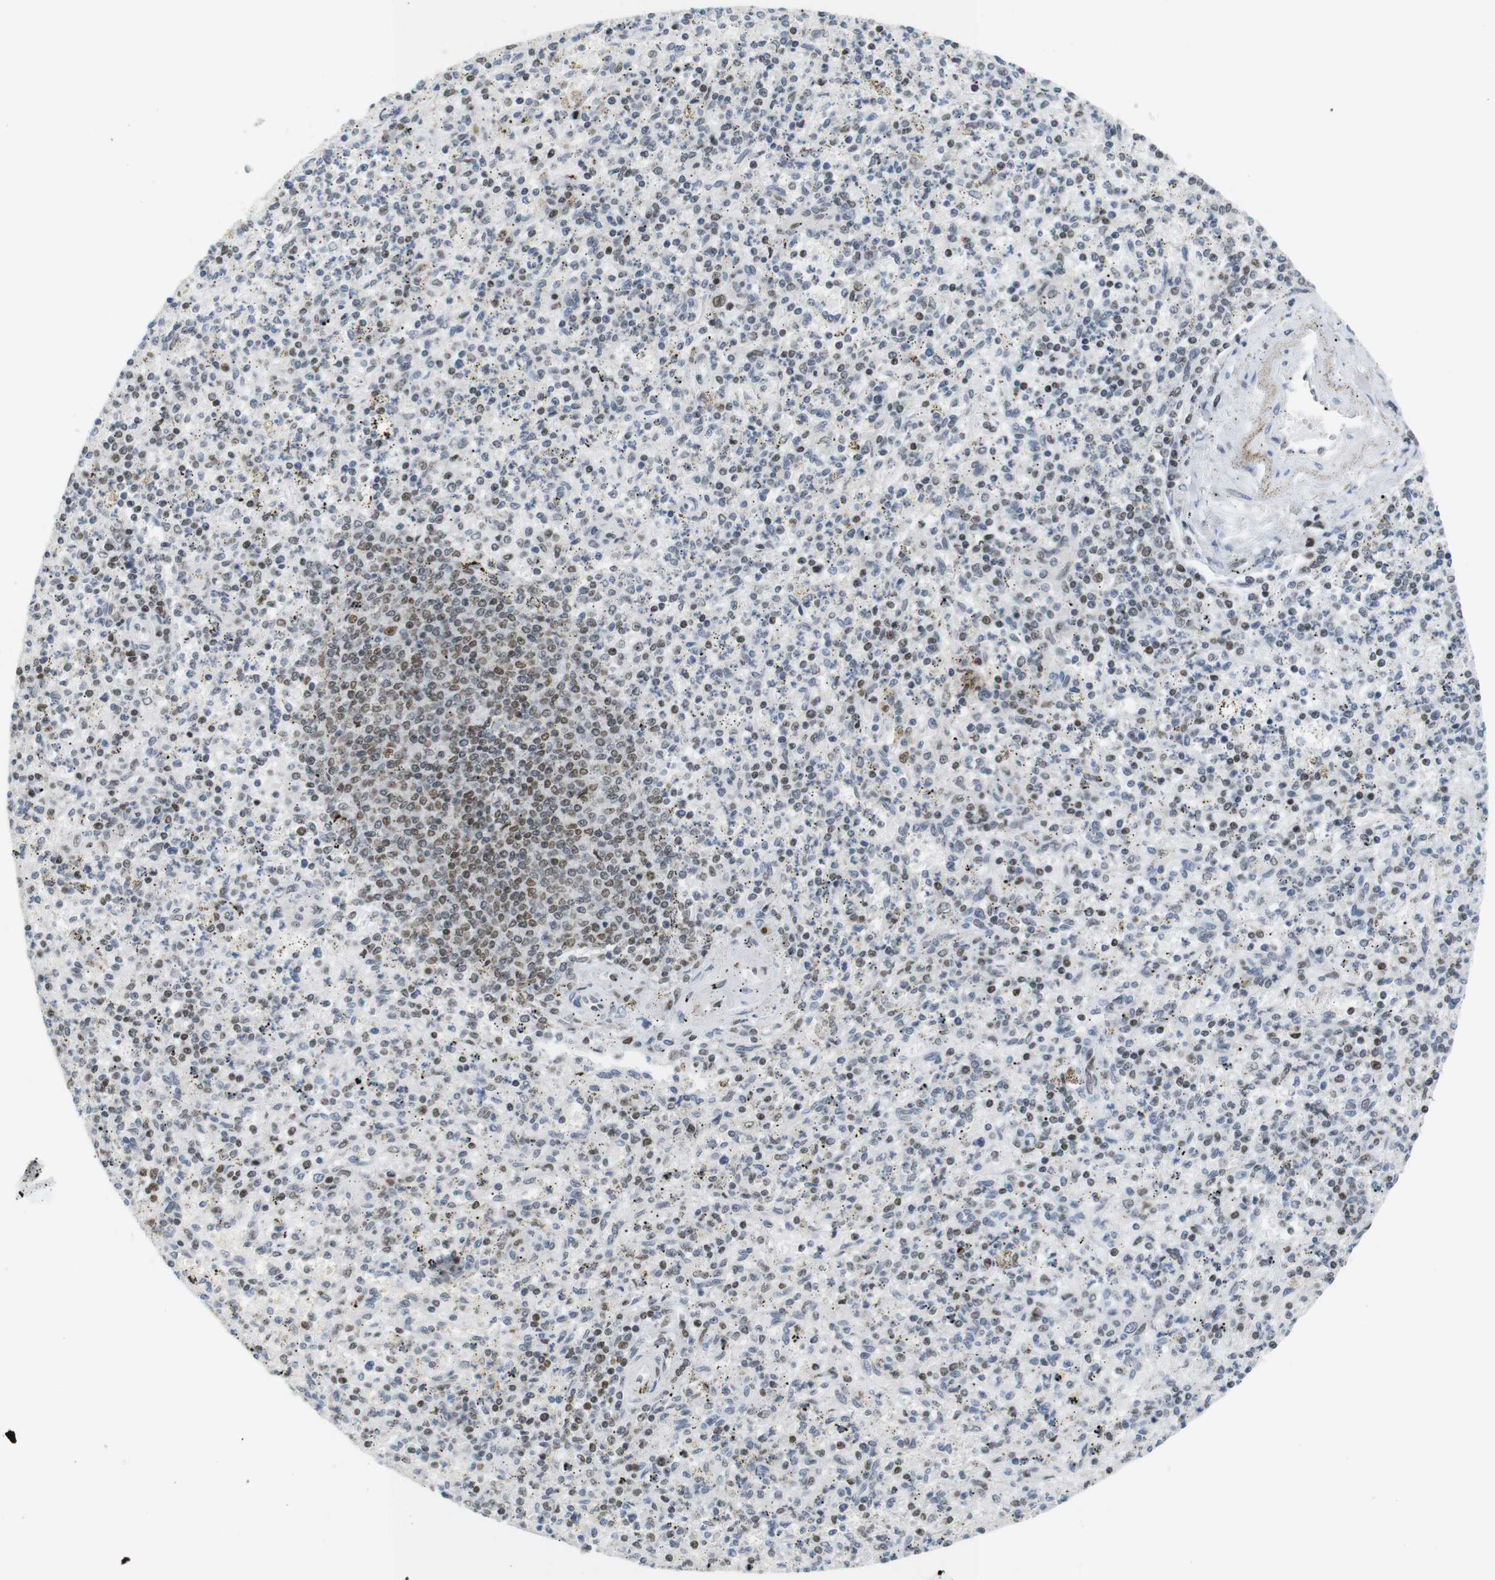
{"staining": {"intensity": "moderate", "quantity": "<25%", "location": "nuclear"}, "tissue": "spleen", "cell_type": "Cells in red pulp", "image_type": "normal", "snomed": [{"axis": "morphology", "description": "Normal tissue, NOS"}, {"axis": "topography", "description": "Spleen"}], "caption": "Immunohistochemistry (DAB) staining of benign human spleen displays moderate nuclear protein staining in approximately <25% of cells in red pulp. (DAB (3,3'-diaminobenzidine) = brown stain, brightfield microscopy at high magnification).", "gene": "RIOX2", "patient": {"sex": "male", "age": 72}}